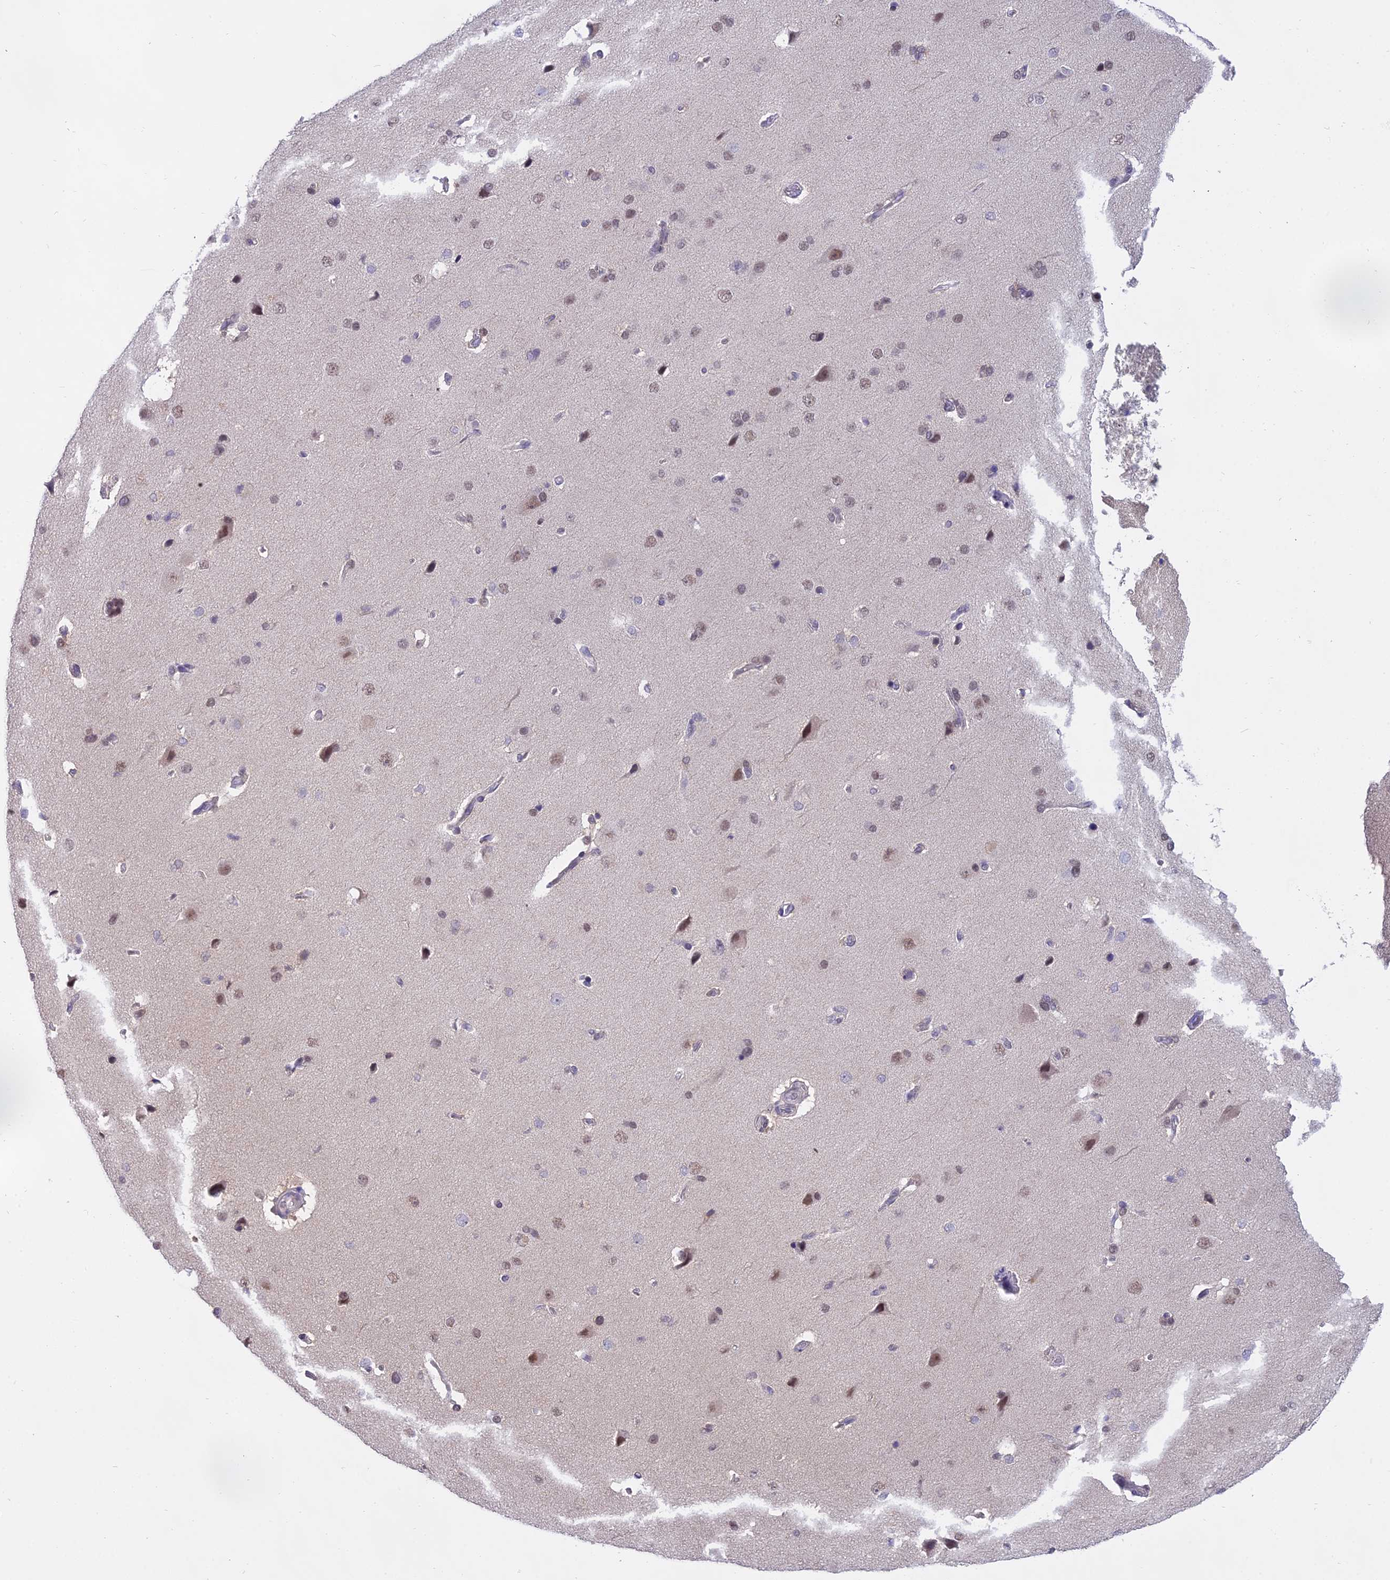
{"staining": {"intensity": "negative", "quantity": "none", "location": "none"}, "tissue": "cerebral cortex", "cell_type": "Endothelial cells", "image_type": "normal", "snomed": [{"axis": "morphology", "description": "Normal tissue, NOS"}, {"axis": "topography", "description": "Cerebral cortex"}], "caption": "Immunohistochemistry of unremarkable human cerebral cortex demonstrates no positivity in endothelial cells.", "gene": "MAT2A", "patient": {"sex": "male", "age": 62}}